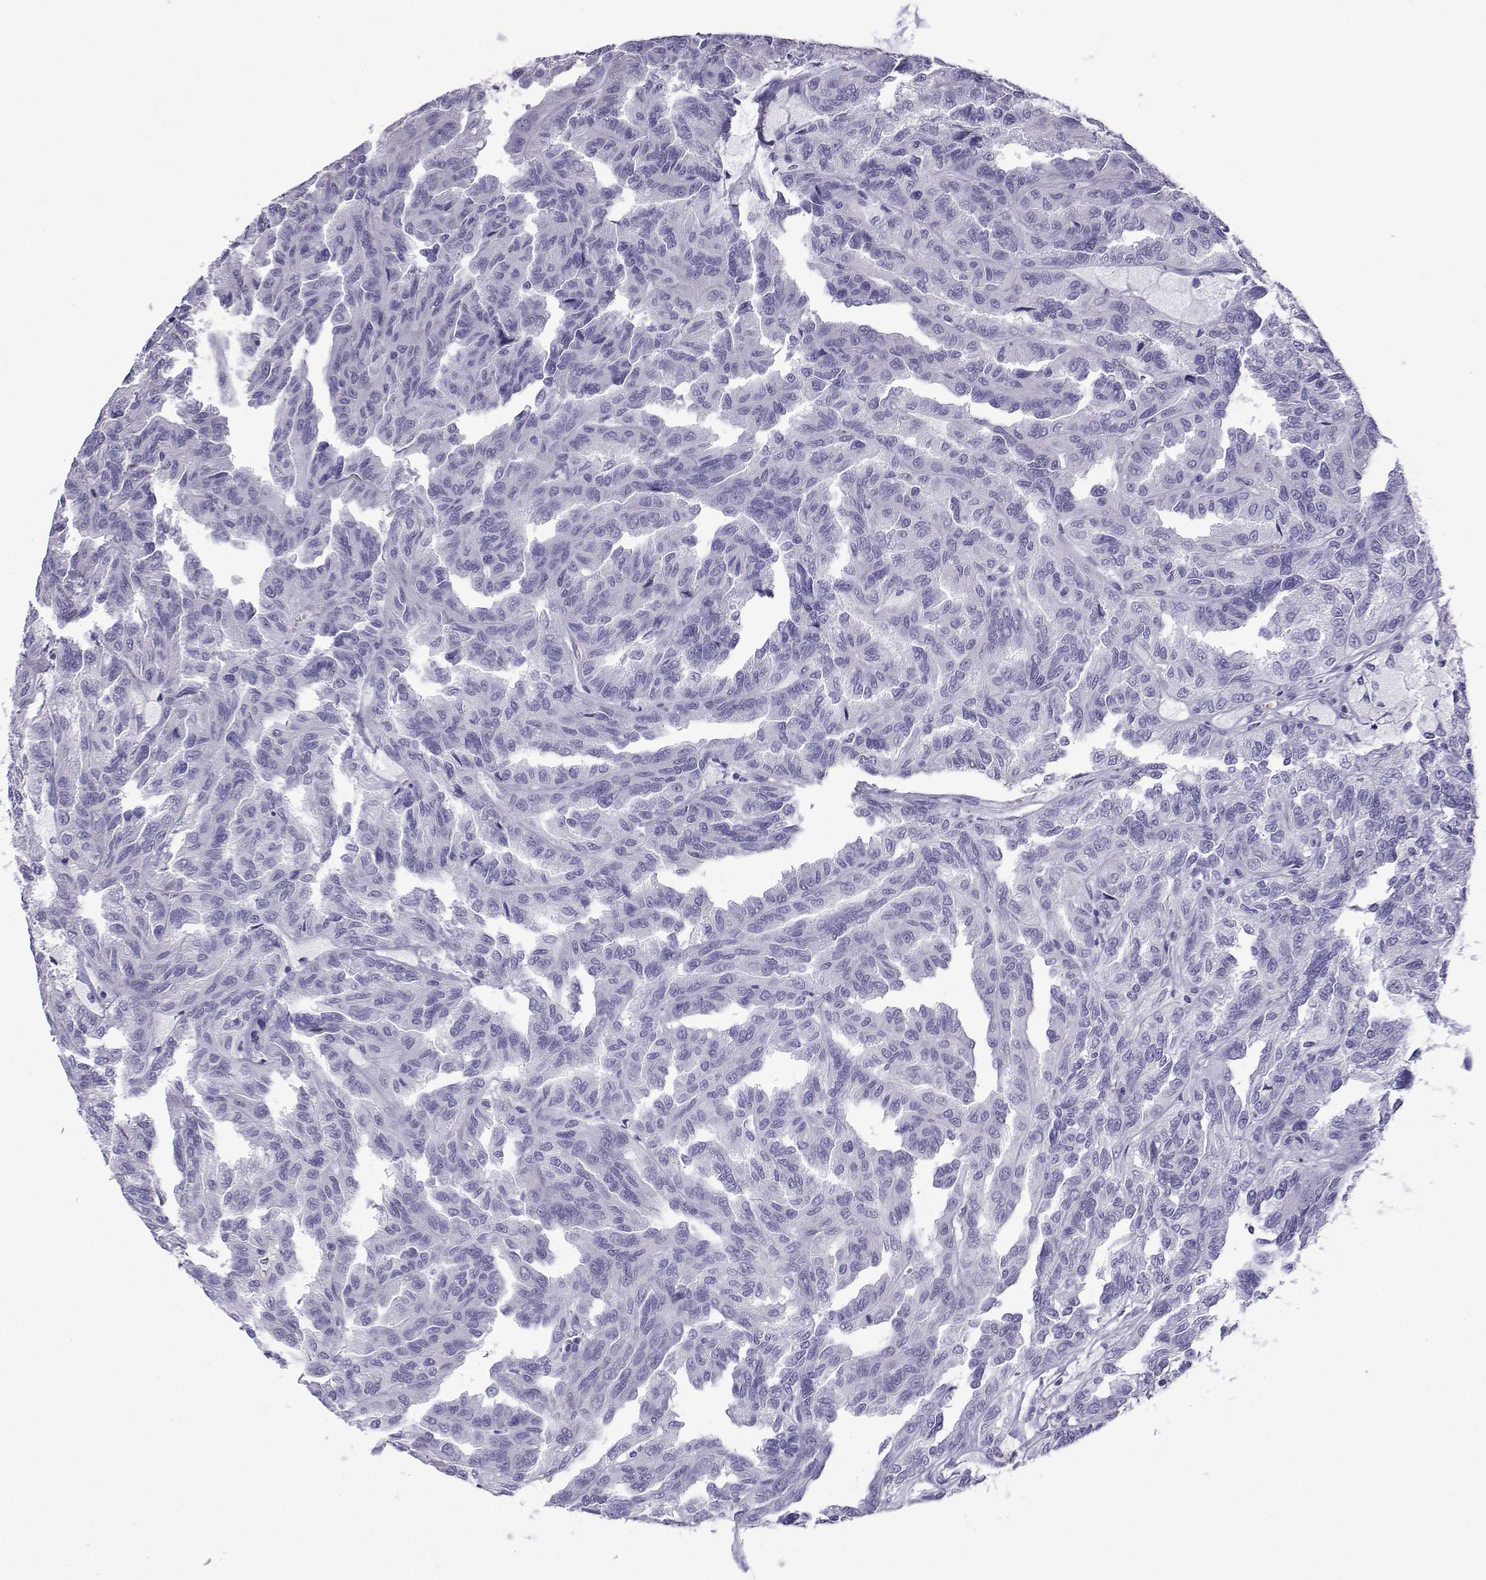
{"staining": {"intensity": "negative", "quantity": "none", "location": "none"}, "tissue": "renal cancer", "cell_type": "Tumor cells", "image_type": "cancer", "snomed": [{"axis": "morphology", "description": "Adenocarcinoma, NOS"}, {"axis": "topography", "description": "Kidney"}], "caption": "Tumor cells are negative for protein expression in human adenocarcinoma (renal).", "gene": "TRIM46", "patient": {"sex": "male", "age": 79}}